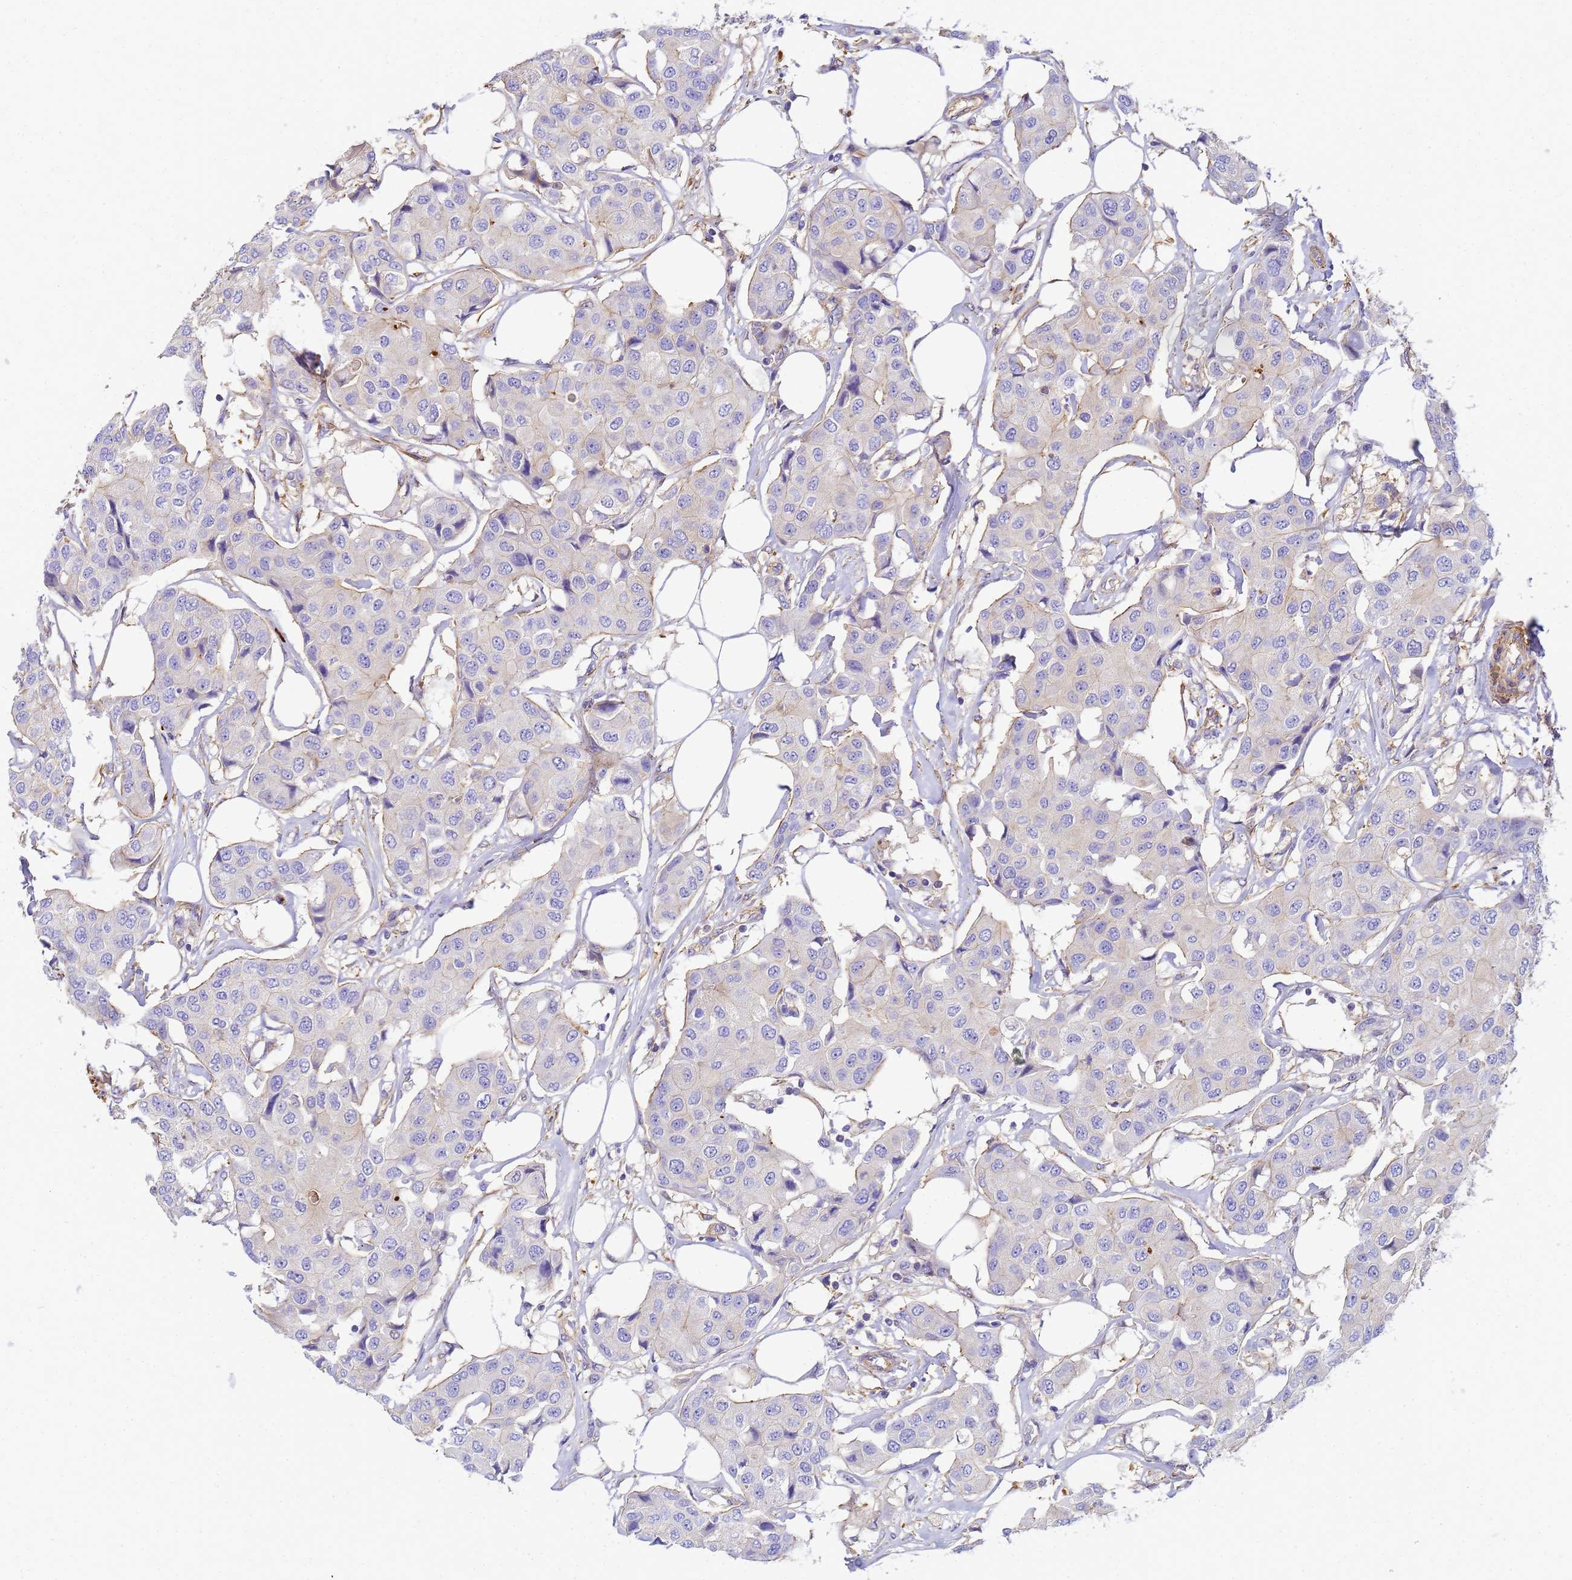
{"staining": {"intensity": "weak", "quantity": "<25%", "location": "cytoplasmic/membranous"}, "tissue": "breast cancer", "cell_type": "Tumor cells", "image_type": "cancer", "snomed": [{"axis": "morphology", "description": "Duct carcinoma"}, {"axis": "topography", "description": "Breast"}], "caption": "This is an immunohistochemistry (IHC) micrograph of breast cancer (infiltrating ductal carcinoma). There is no expression in tumor cells.", "gene": "MYL12A", "patient": {"sex": "female", "age": 80}}